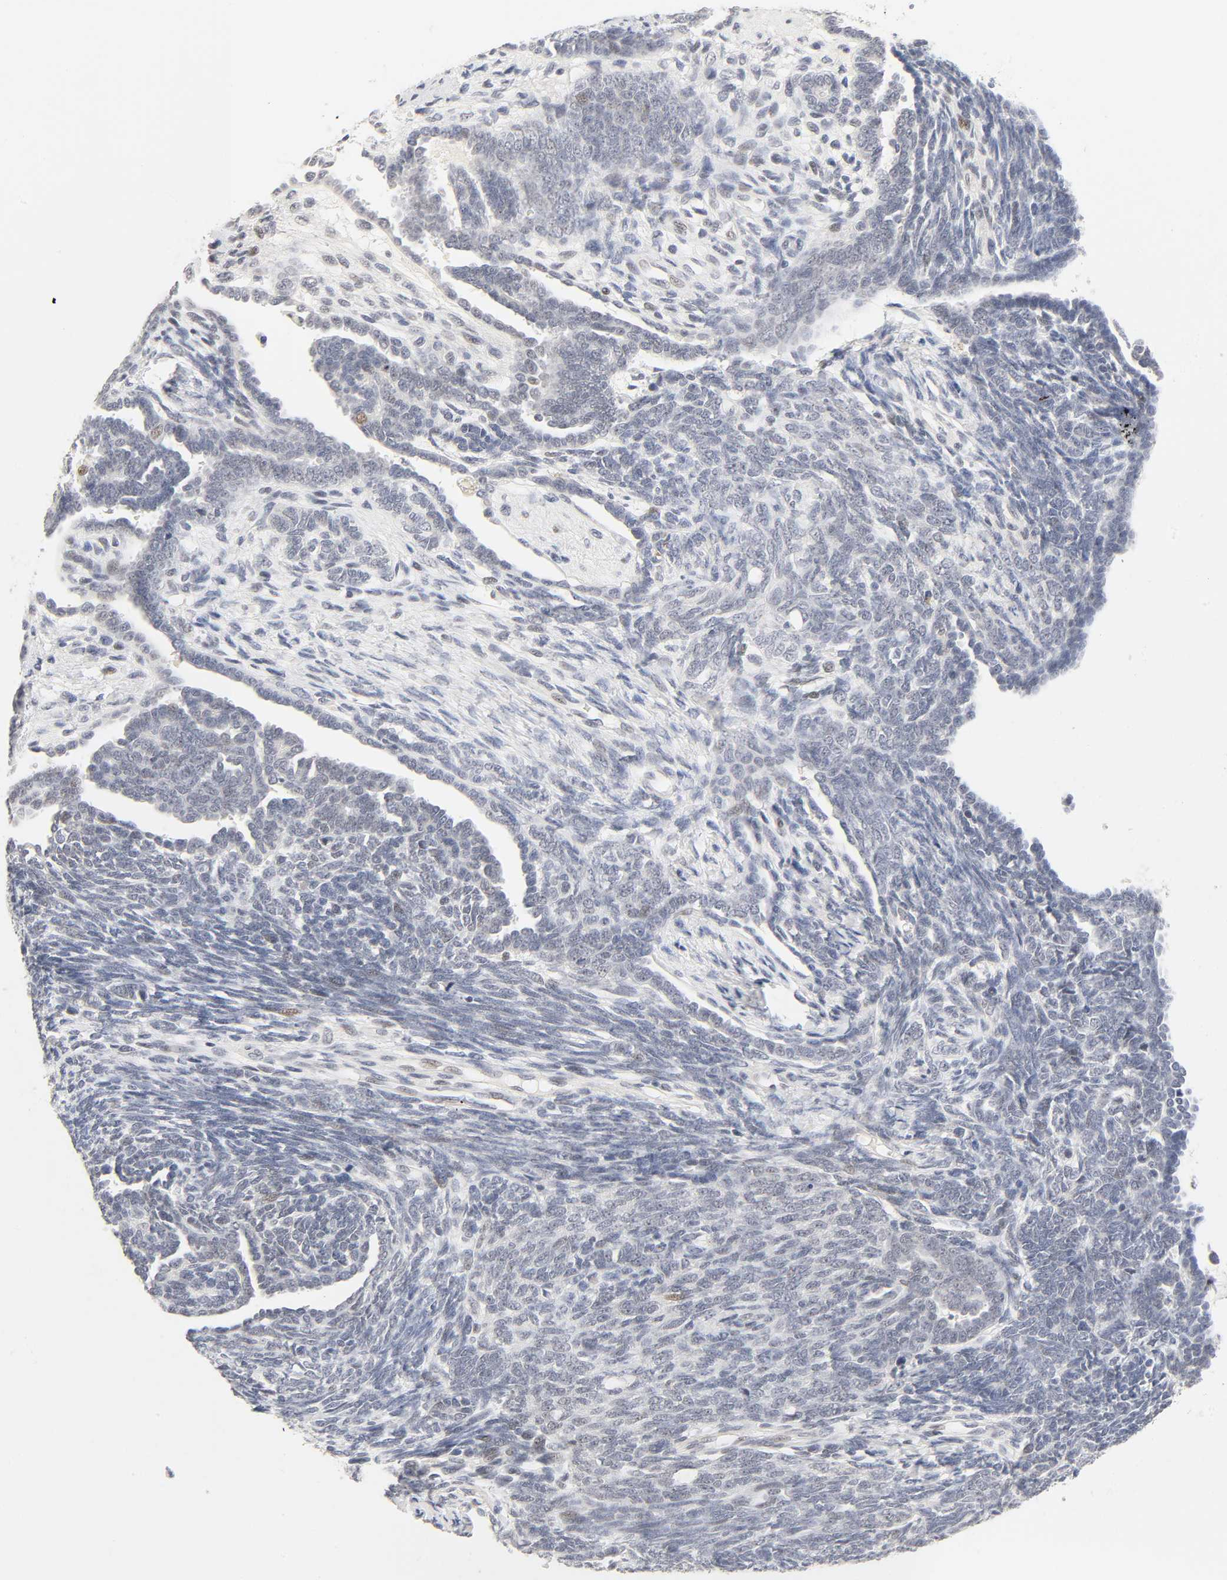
{"staining": {"intensity": "weak", "quantity": "<25%", "location": "nuclear"}, "tissue": "endometrial cancer", "cell_type": "Tumor cells", "image_type": "cancer", "snomed": [{"axis": "morphology", "description": "Neoplasm, malignant, NOS"}, {"axis": "topography", "description": "Endometrium"}], "caption": "DAB (3,3'-diaminobenzidine) immunohistochemical staining of neoplasm (malignant) (endometrial) reveals no significant staining in tumor cells.", "gene": "MNAT1", "patient": {"sex": "female", "age": 74}}